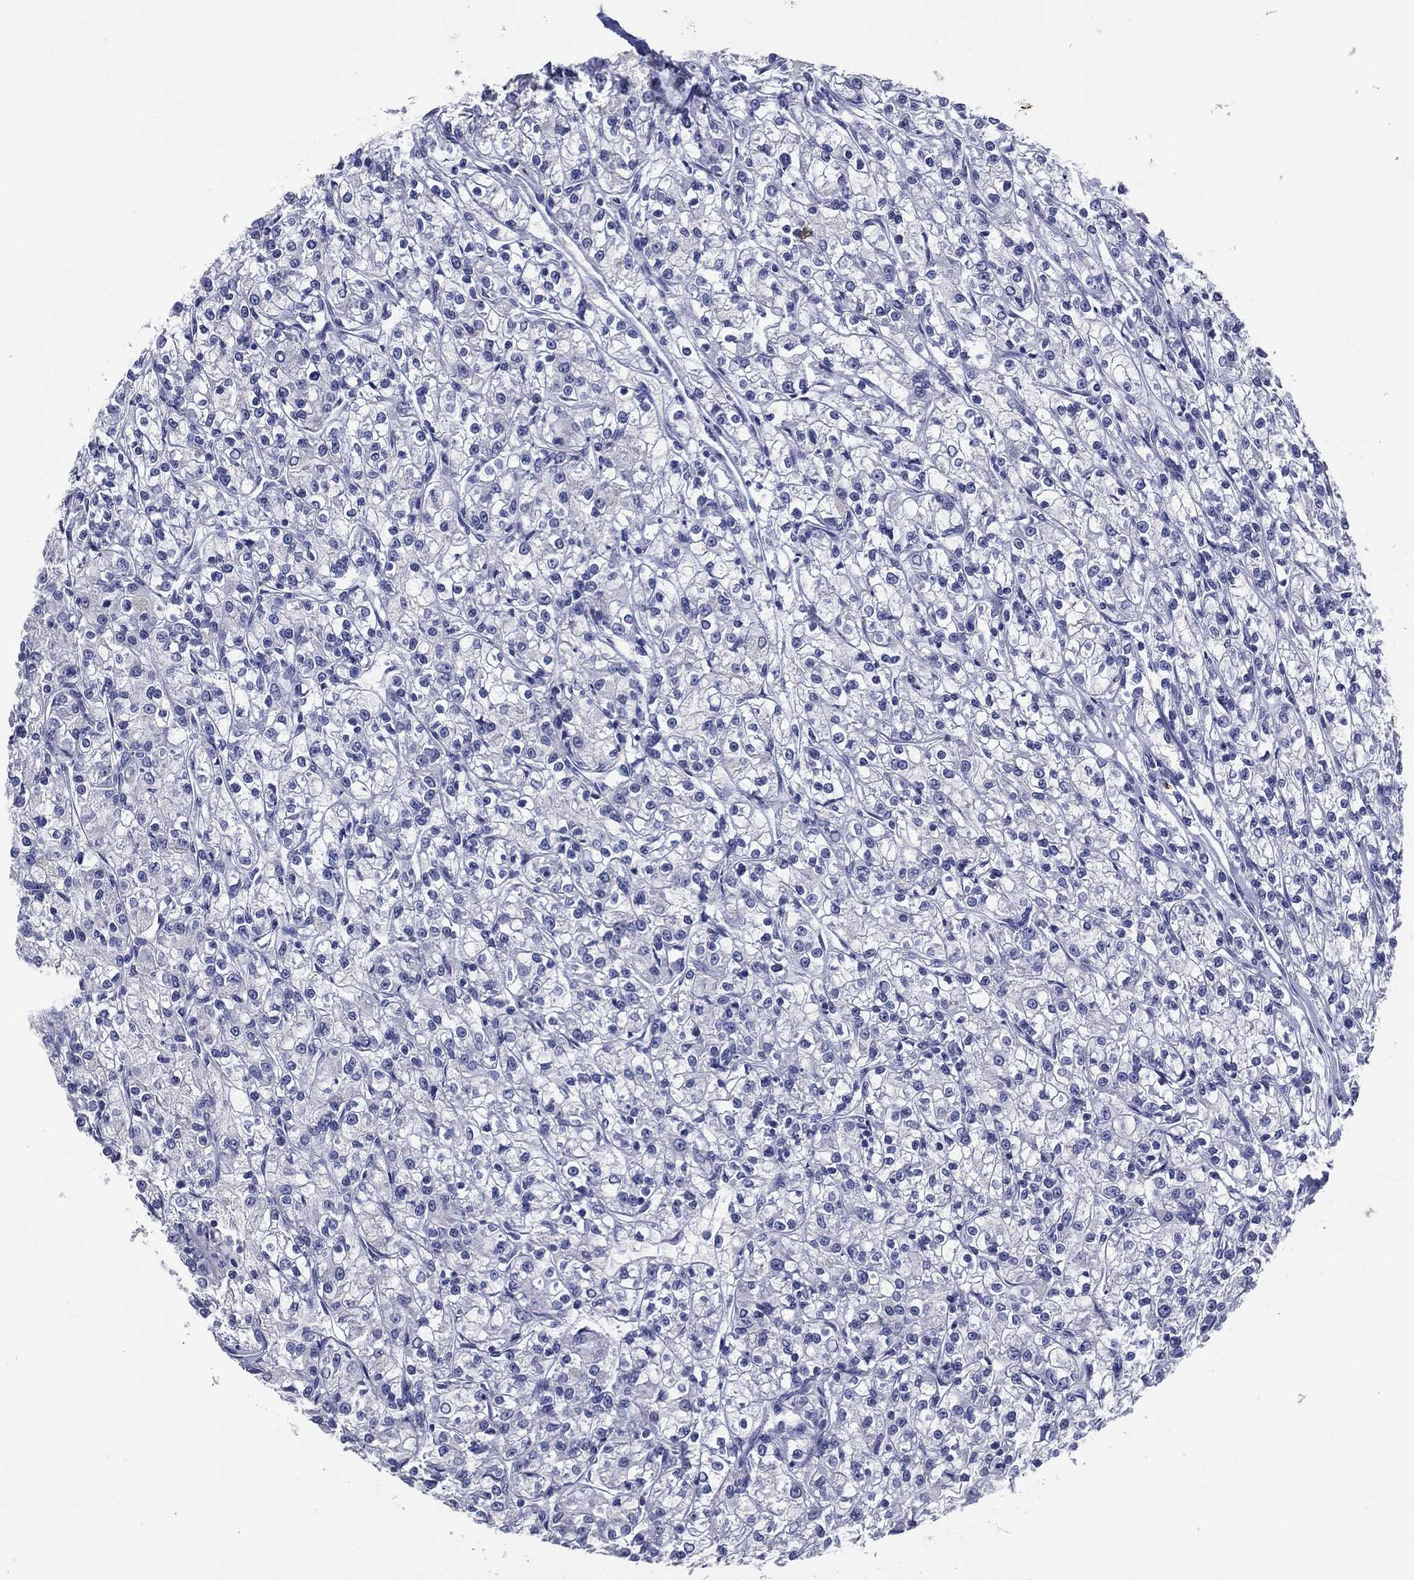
{"staining": {"intensity": "negative", "quantity": "none", "location": "none"}, "tissue": "renal cancer", "cell_type": "Tumor cells", "image_type": "cancer", "snomed": [{"axis": "morphology", "description": "Adenocarcinoma, NOS"}, {"axis": "topography", "description": "Kidney"}], "caption": "Tumor cells are negative for brown protein staining in renal cancer (adenocarcinoma).", "gene": "TFAP2A", "patient": {"sex": "female", "age": 59}}